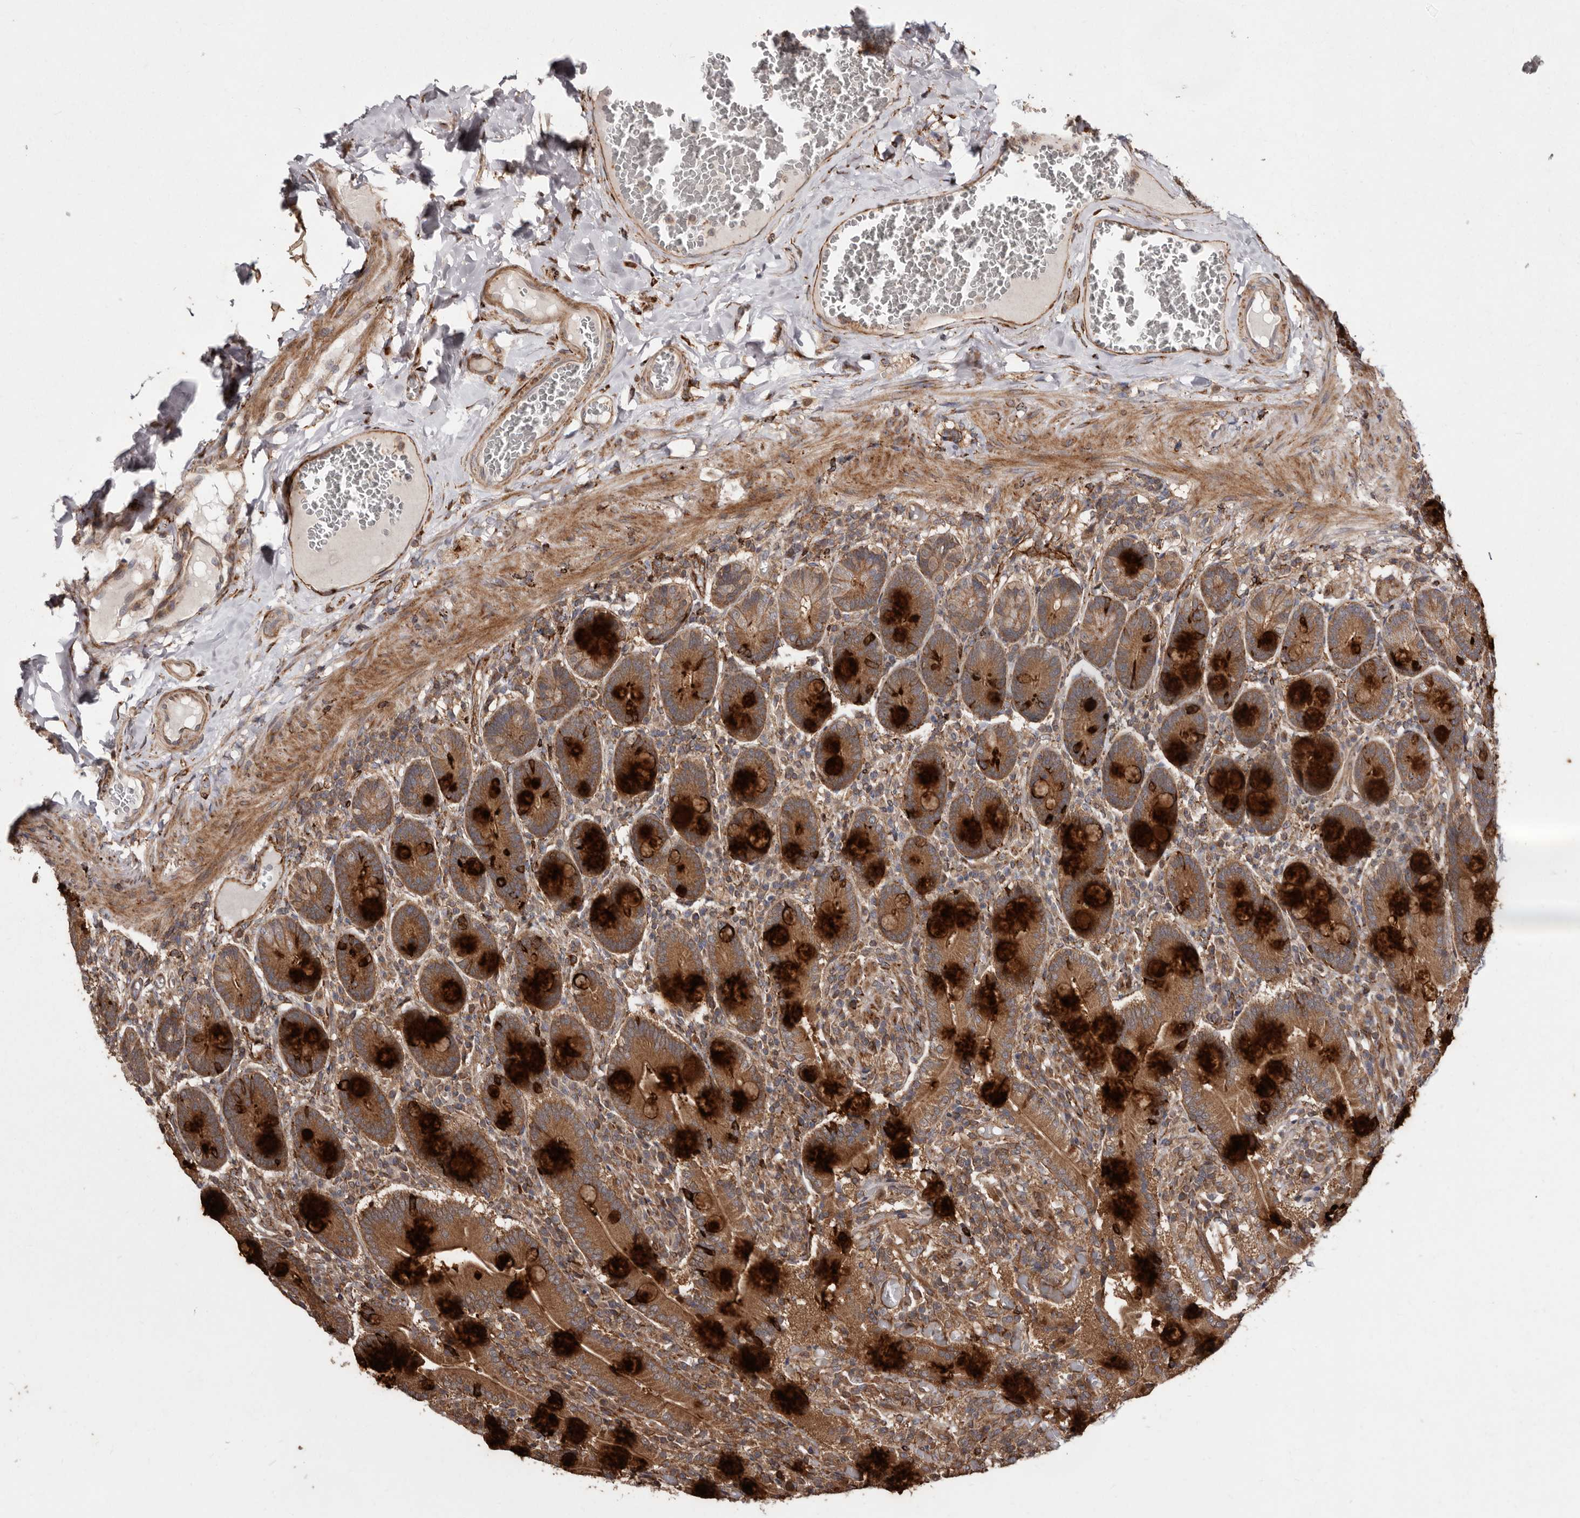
{"staining": {"intensity": "strong", "quantity": "25%-75%", "location": "cytoplasmic/membranous"}, "tissue": "duodenum", "cell_type": "Glandular cells", "image_type": "normal", "snomed": [{"axis": "morphology", "description": "Normal tissue, NOS"}, {"axis": "topography", "description": "Duodenum"}], "caption": "An immunohistochemistry (IHC) histopathology image of unremarkable tissue is shown. Protein staining in brown shows strong cytoplasmic/membranous positivity in duodenum within glandular cells.", "gene": "FLAD1", "patient": {"sex": "female", "age": 62}}